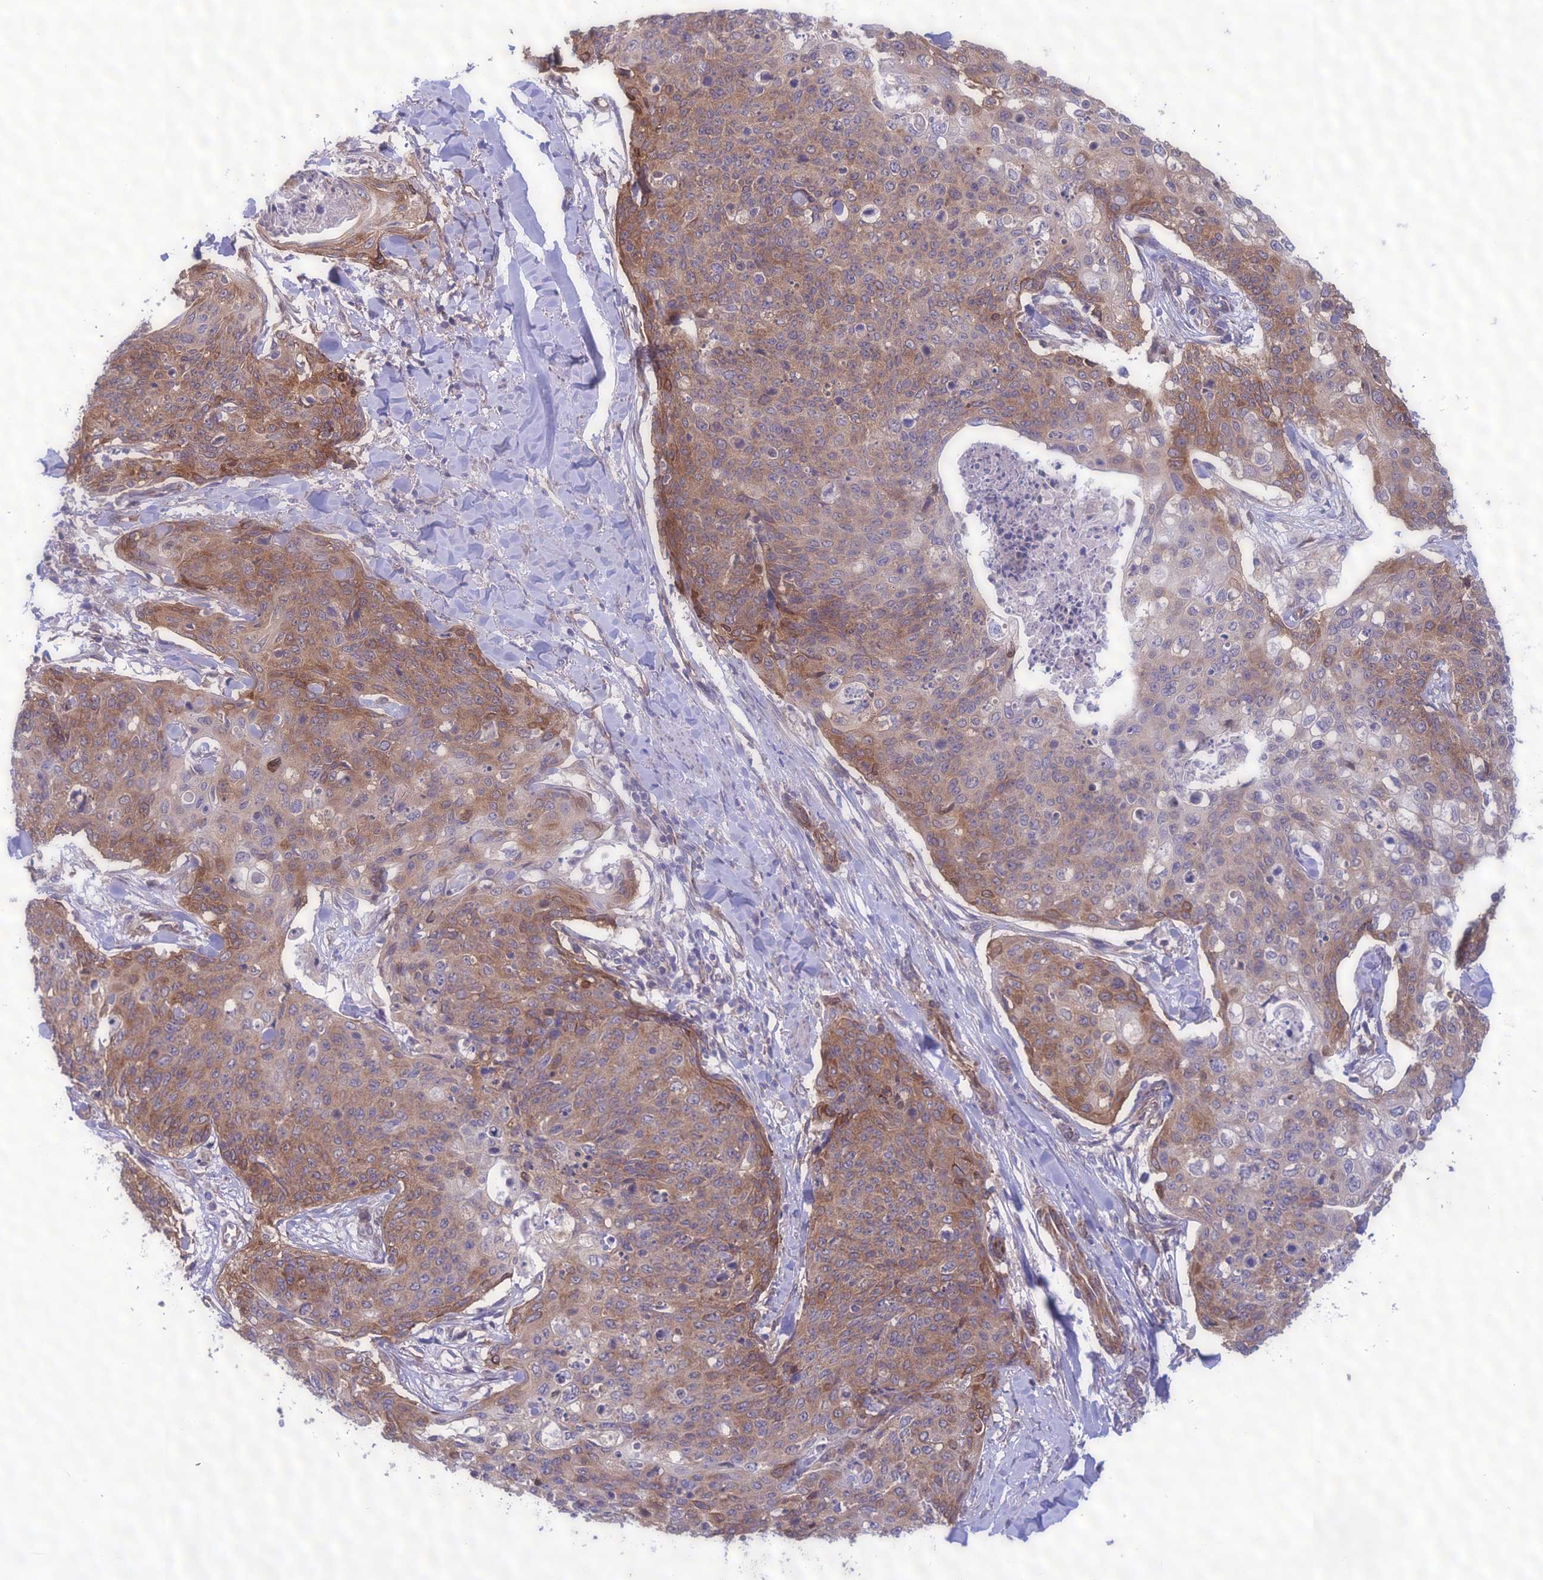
{"staining": {"intensity": "moderate", "quantity": "25%-75%", "location": "cytoplasmic/membranous"}, "tissue": "skin cancer", "cell_type": "Tumor cells", "image_type": "cancer", "snomed": [{"axis": "morphology", "description": "Squamous cell carcinoma, NOS"}, {"axis": "topography", "description": "Skin"}, {"axis": "topography", "description": "Vulva"}], "caption": "Protein staining exhibits moderate cytoplasmic/membranous positivity in approximately 25%-75% of tumor cells in skin squamous cell carcinoma.", "gene": "NODAL", "patient": {"sex": "female", "age": 85}}